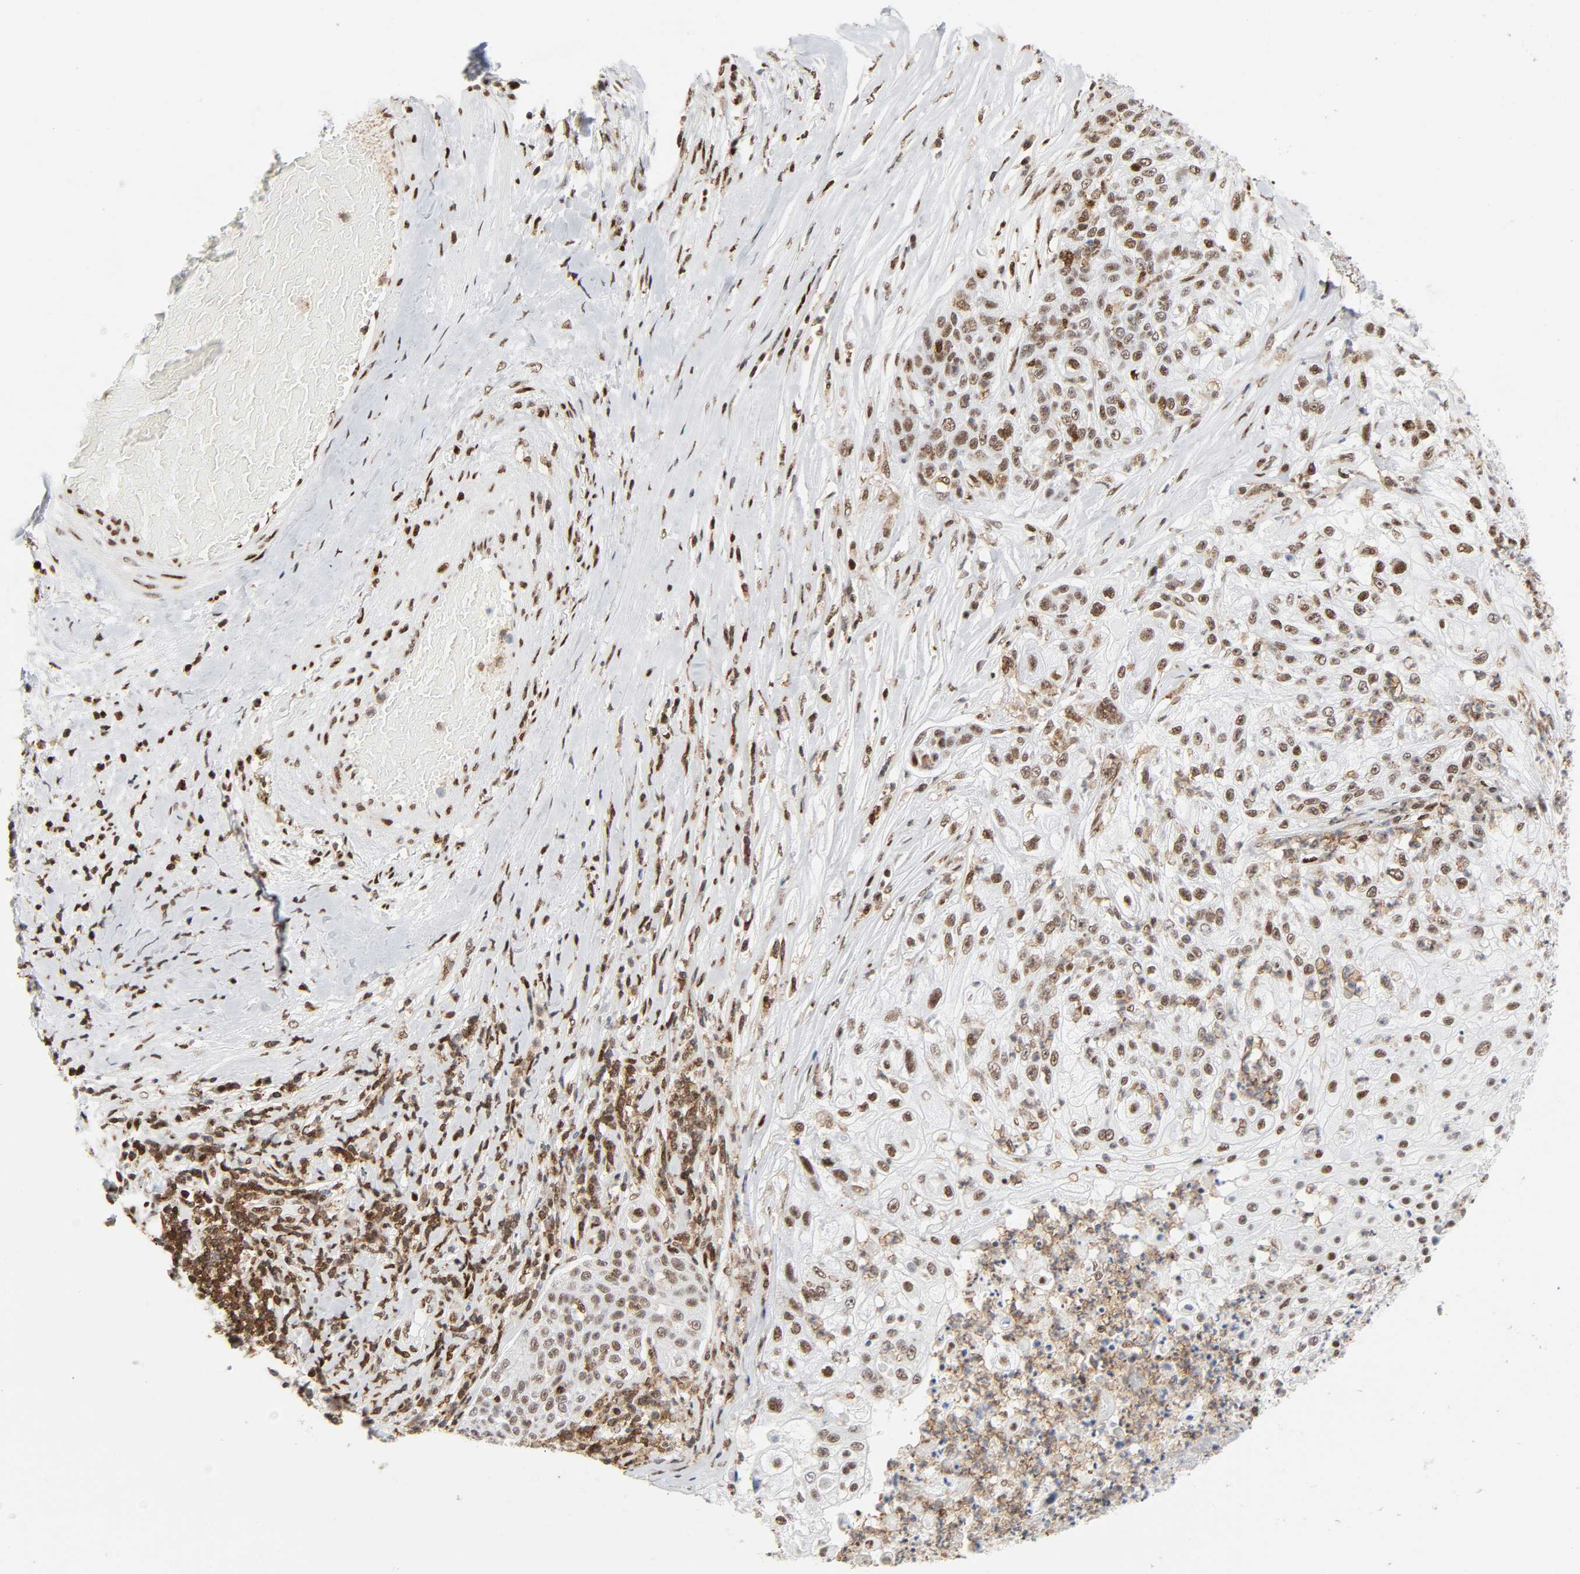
{"staining": {"intensity": "moderate", "quantity": "25%-75%", "location": "nuclear"}, "tissue": "lung cancer", "cell_type": "Tumor cells", "image_type": "cancer", "snomed": [{"axis": "morphology", "description": "Inflammation, NOS"}, {"axis": "morphology", "description": "Squamous cell carcinoma, NOS"}, {"axis": "topography", "description": "Lymph node"}, {"axis": "topography", "description": "Soft tissue"}, {"axis": "topography", "description": "Lung"}], "caption": "Protein staining displays moderate nuclear staining in about 25%-75% of tumor cells in lung squamous cell carcinoma. (DAB (3,3'-diaminobenzidine) IHC with brightfield microscopy, high magnification).", "gene": "WAS", "patient": {"sex": "male", "age": 66}}